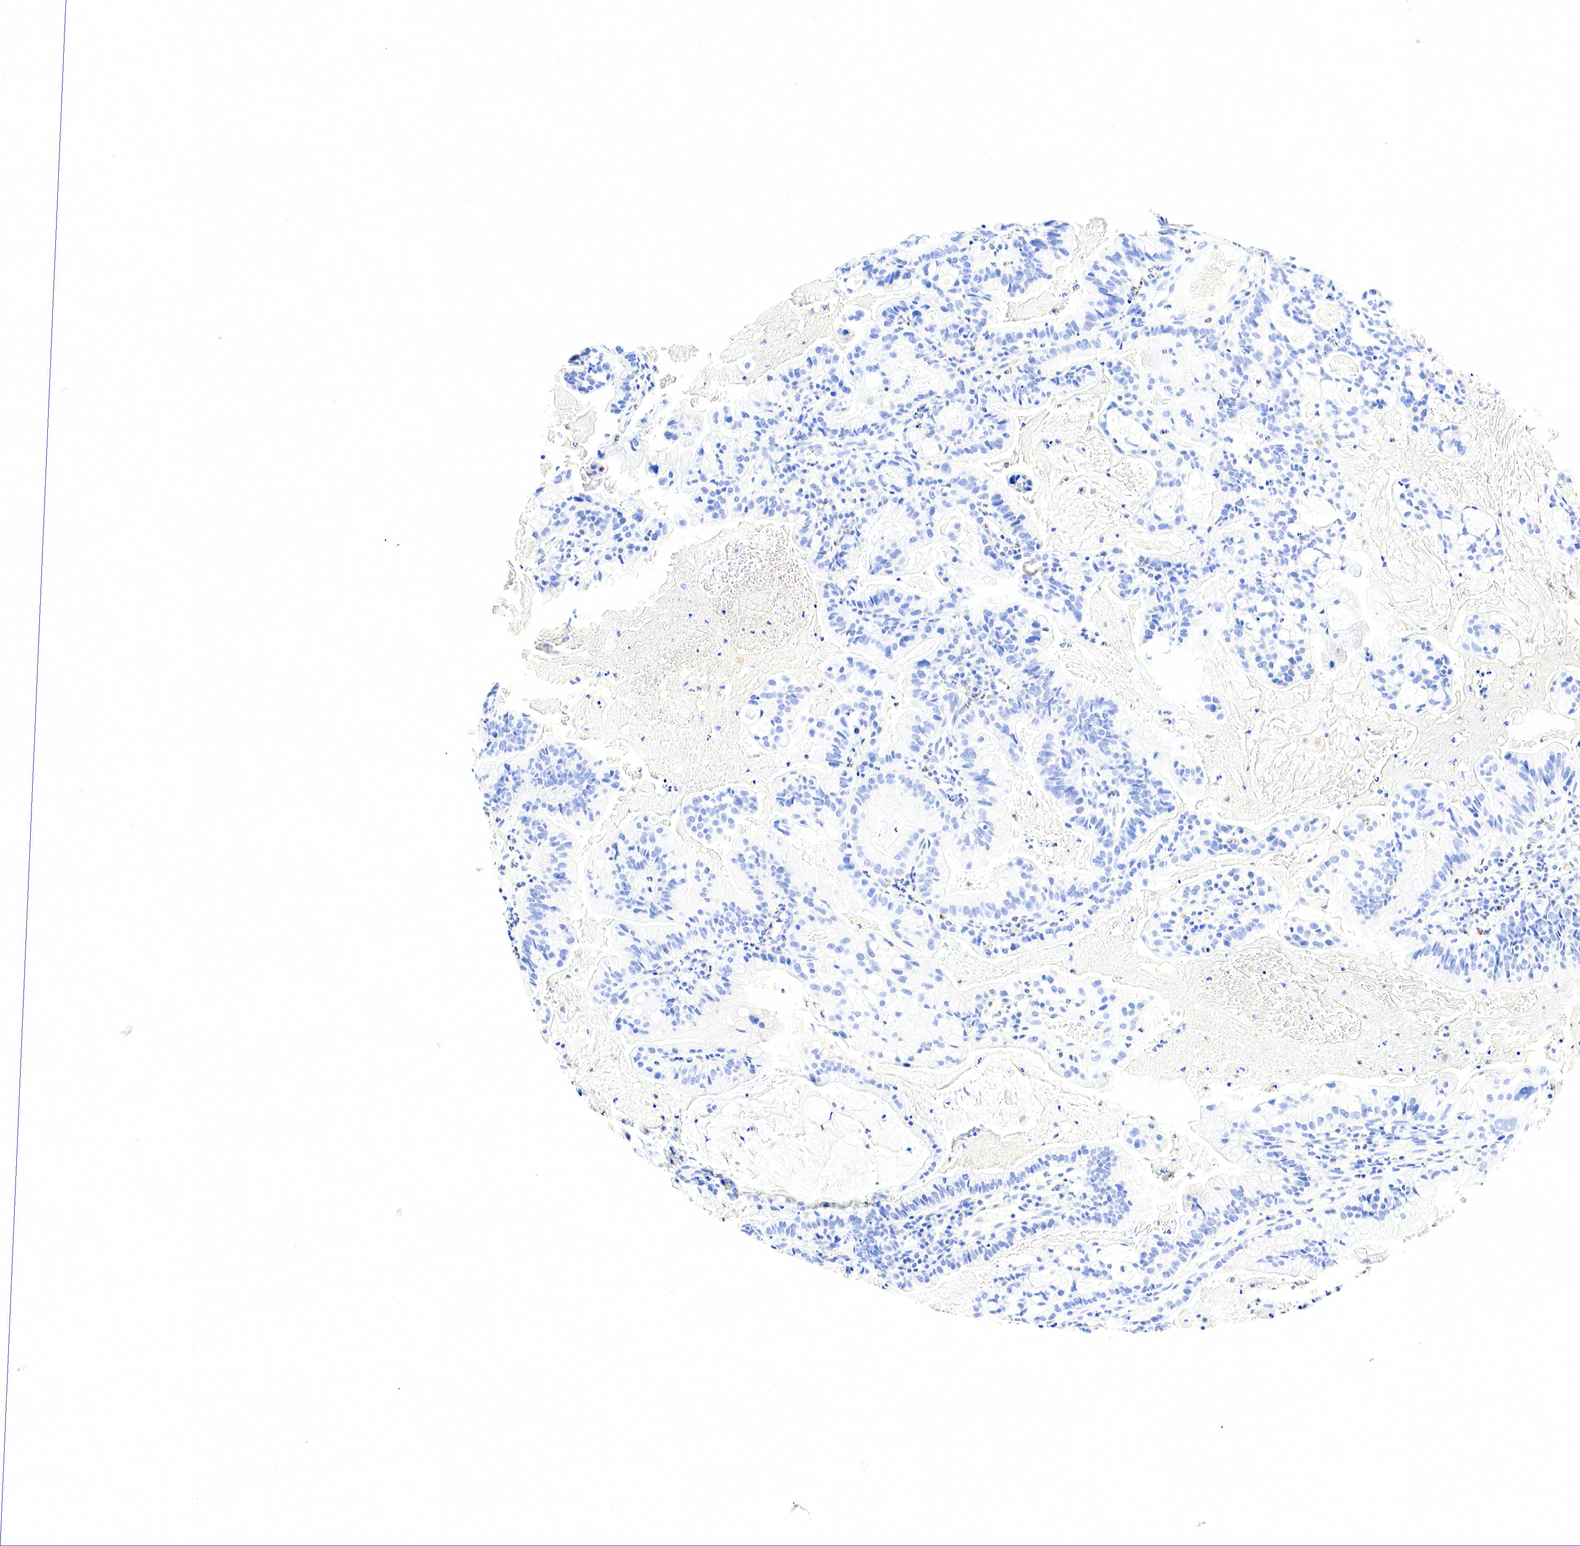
{"staining": {"intensity": "negative", "quantity": "none", "location": "none"}, "tissue": "cervical cancer", "cell_type": "Tumor cells", "image_type": "cancer", "snomed": [{"axis": "morphology", "description": "Adenocarcinoma, NOS"}, {"axis": "topography", "description": "Cervix"}], "caption": "A photomicrograph of human cervical cancer is negative for staining in tumor cells.", "gene": "FUT4", "patient": {"sex": "female", "age": 41}}